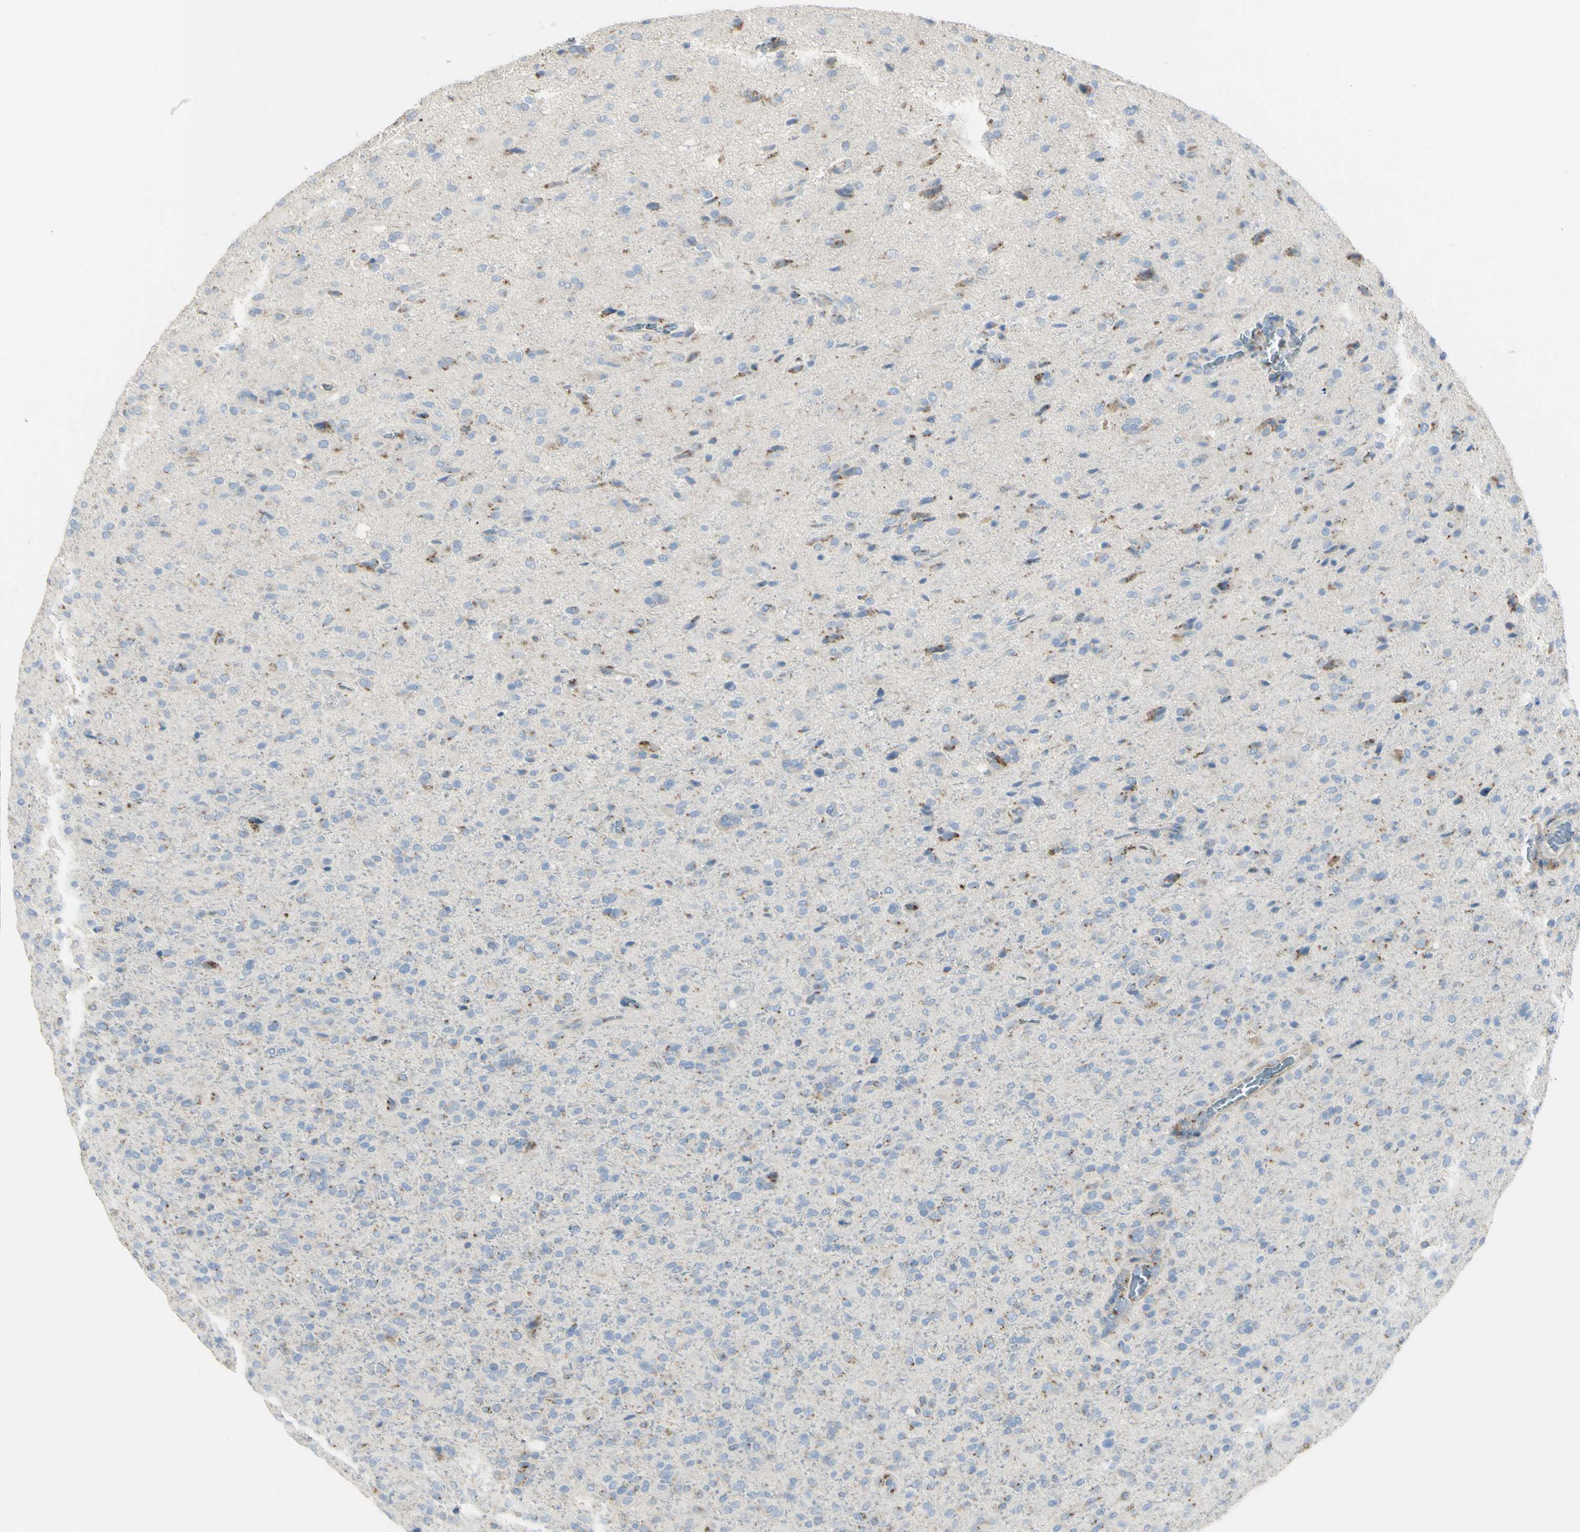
{"staining": {"intensity": "moderate", "quantity": "<25%", "location": "cytoplasmic/membranous"}, "tissue": "glioma", "cell_type": "Tumor cells", "image_type": "cancer", "snomed": [{"axis": "morphology", "description": "Glioma, malignant, High grade"}, {"axis": "topography", "description": "Brain"}], "caption": "Moderate cytoplasmic/membranous expression for a protein is identified in about <25% of tumor cells of glioma using immunohistochemistry (IHC).", "gene": "B4GALT3", "patient": {"sex": "male", "age": 71}}